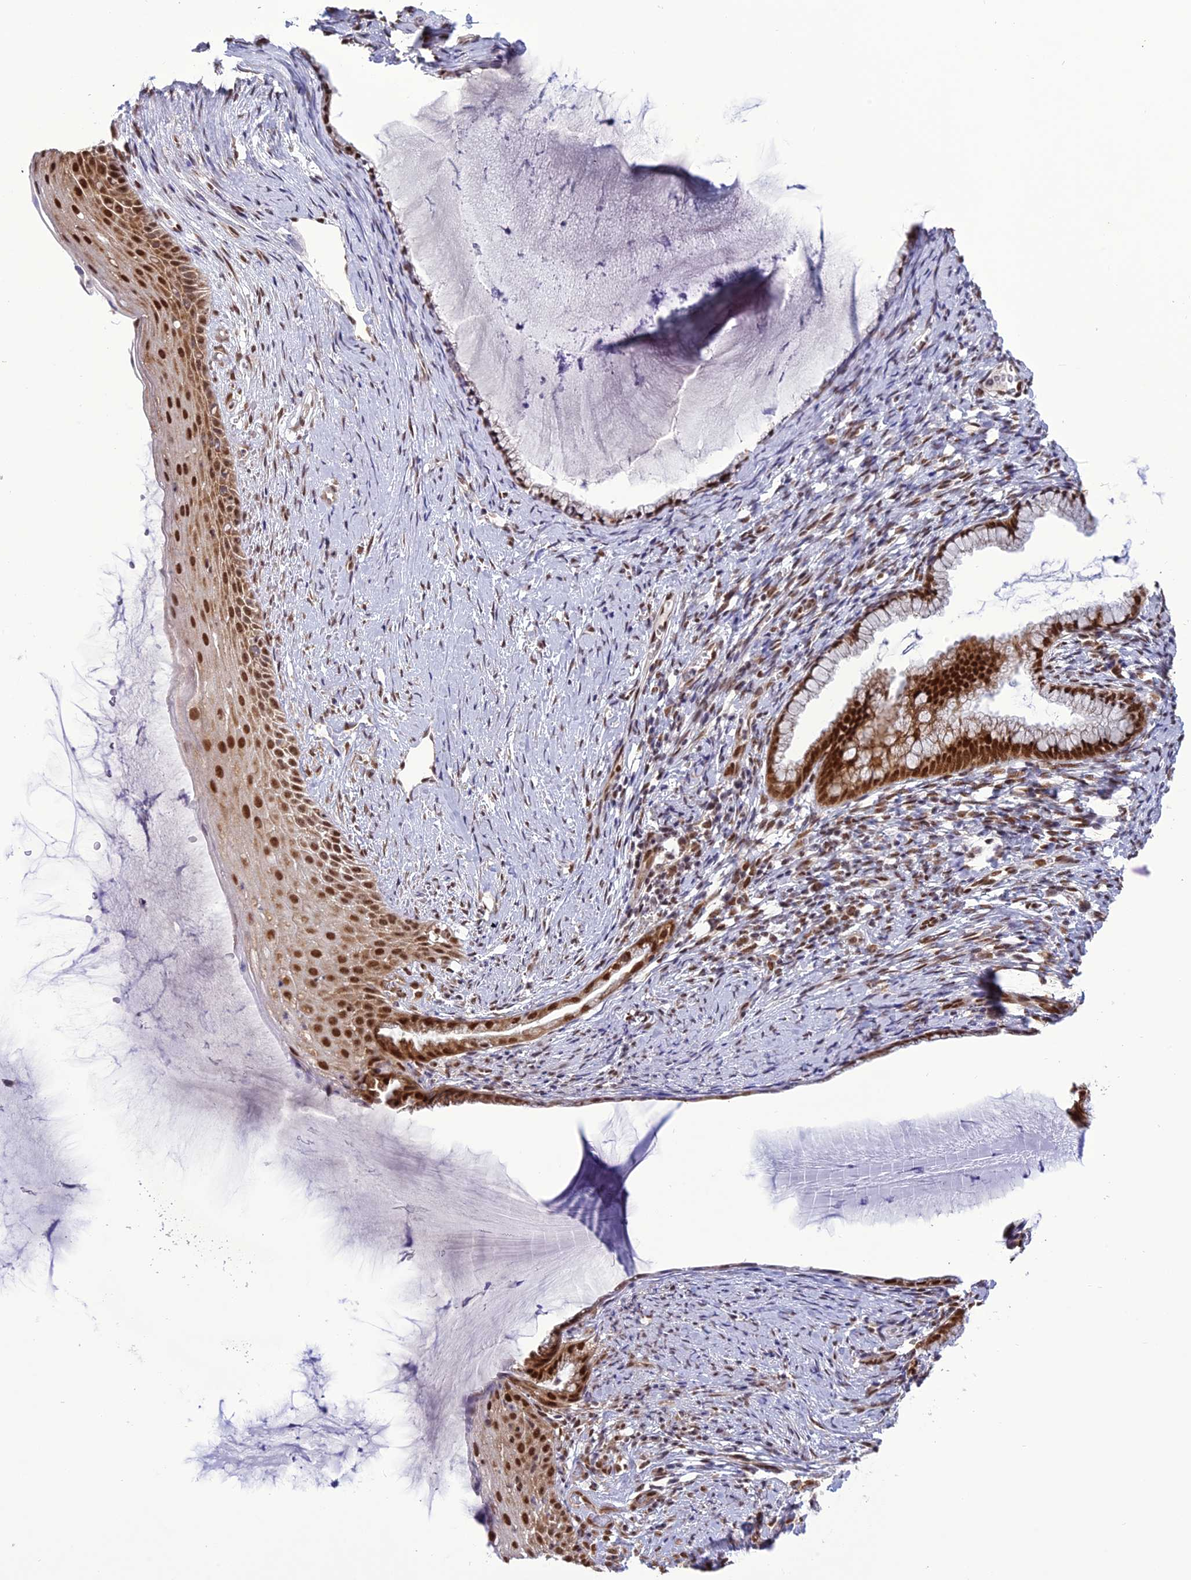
{"staining": {"intensity": "strong", "quantity": ">75%", "location": "nuclear"}, "tissue": "cervix", "cell_type": "Glandular cells", "image_type": "normal", "snomed": [{"axis": "morphology", "description": "Normal tissue, NOS"}, {"axis": "topography", "description": "Cervix"}], "caption": "Immunohistochemistry micrograph of benign human cervix stained for a protein (brown), which exhibits high levels of strong nuclear staining in about >75% of glandular cells.", "gene": "DDX1", "patient": {"sex": "female", "age": 36}}